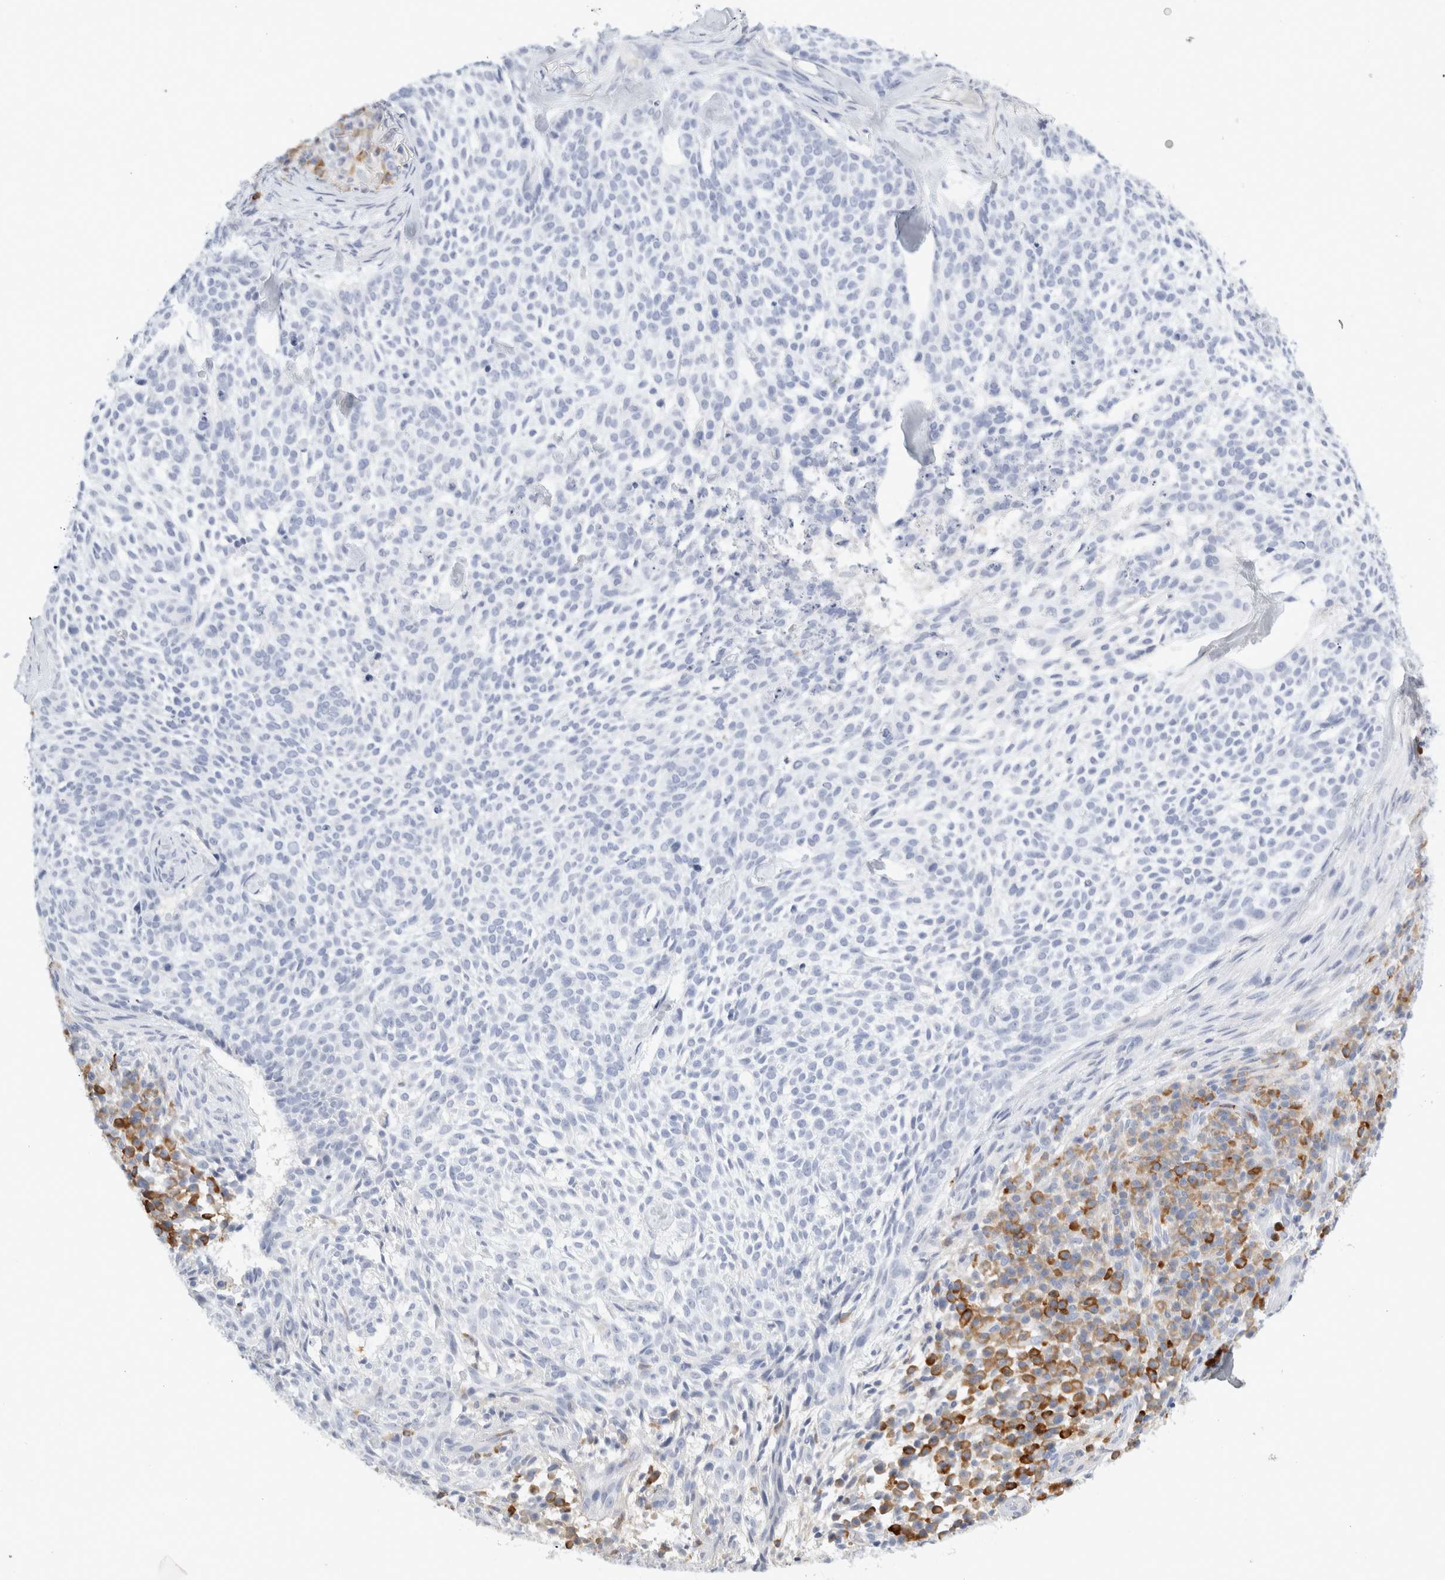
{"staining": {"intensity": "negative", "quantity": "none", "location": "none"}, "tissue": "skin cancer", "cell_type": "Tumor cells", "image_type": "cancer", "snomed": [{"axis": "morphology", "description": "Basal cell carcinoma"}, {"axis": "topography", "description": "Skin"}], "caption": "High power microscopy photomicrograph of an immunohistochemistry micrograph of skin basal cell carcinoma, revealing no significant expression in tumor cells.", "gene": "FGL2", "patient": {"sex": "female", "age": 64}}